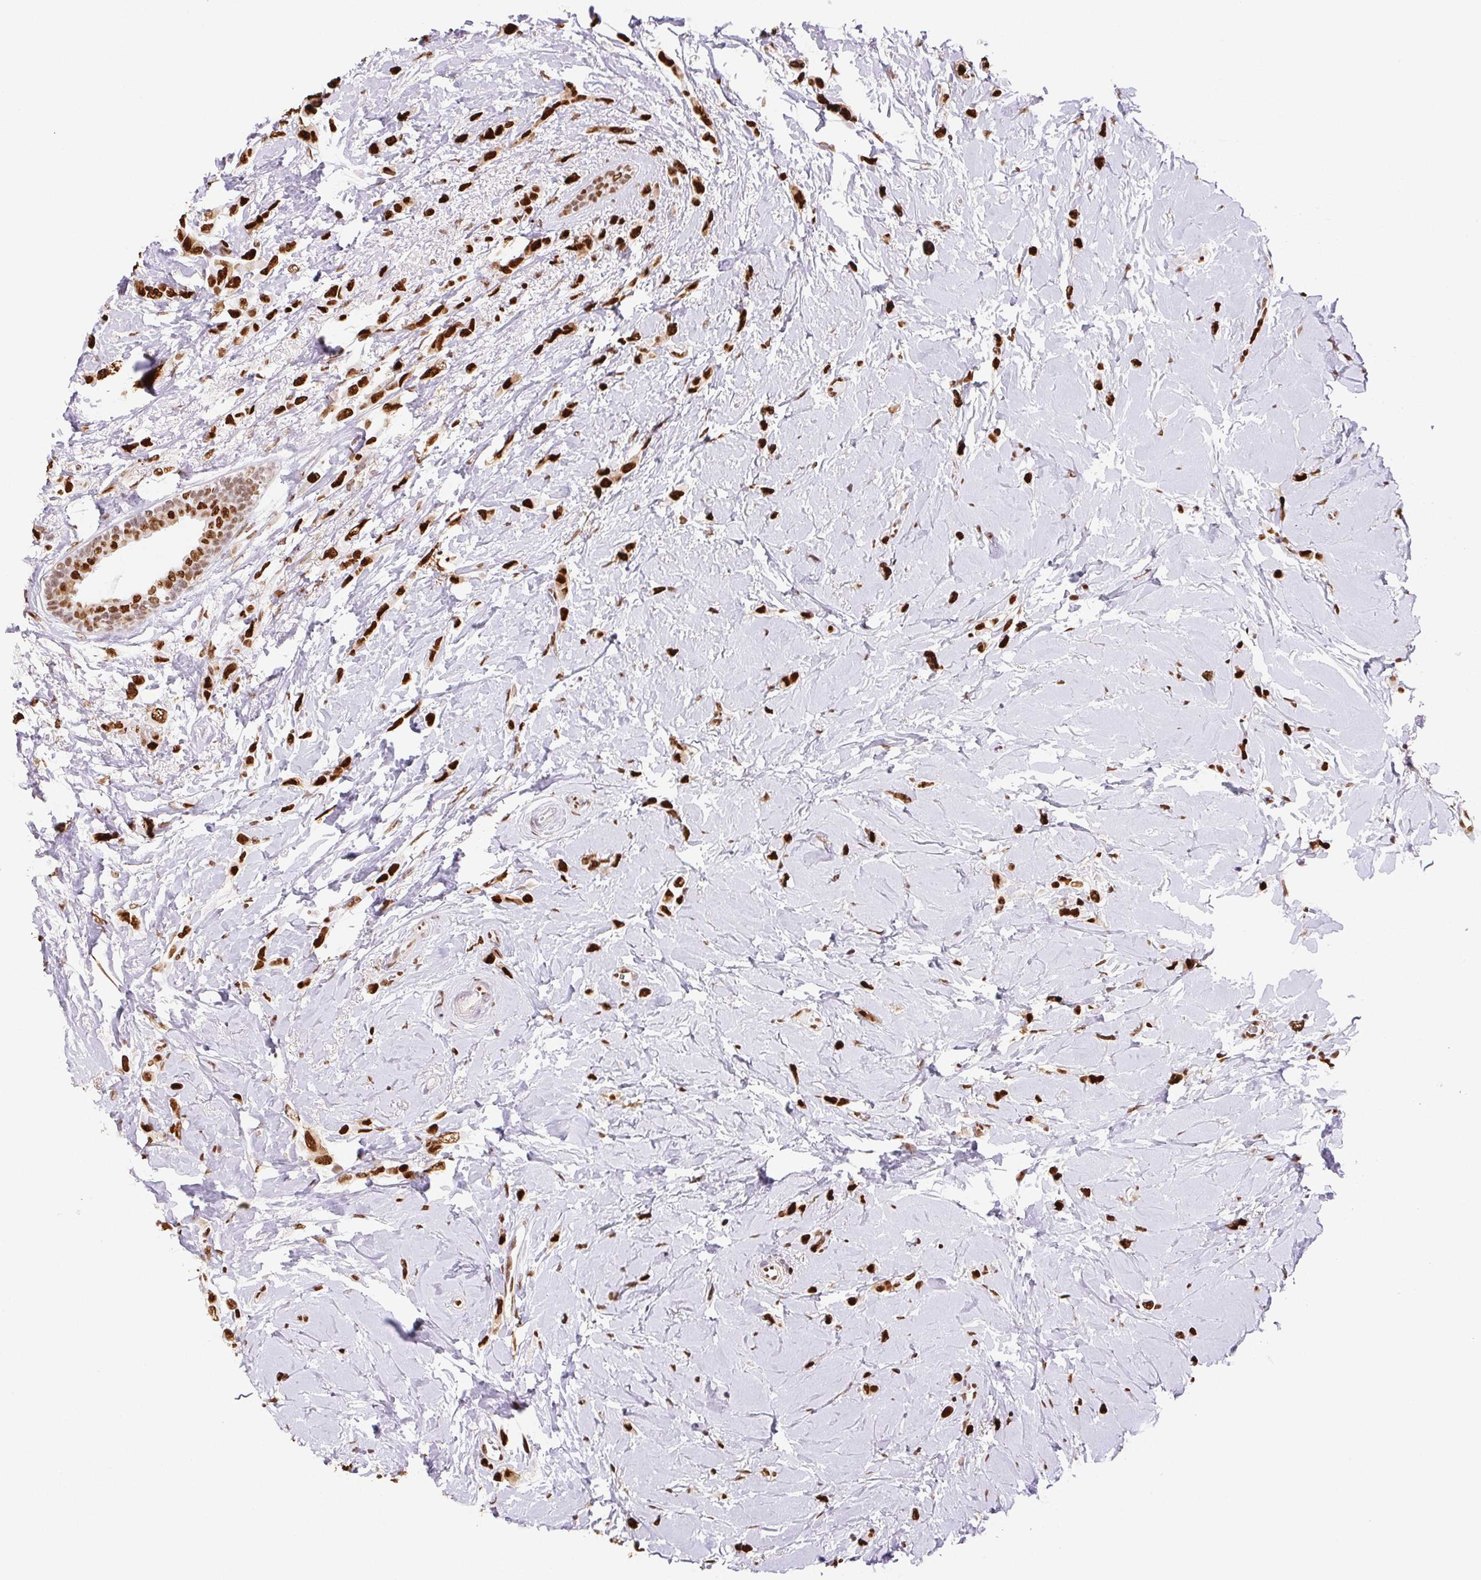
{"staining": {"intensity": "strong", "quantity": ">75%", "location": "nuclear"}, "tissue": "breast cancer", "cell_type": "Tumor cells", "image_type": "cancer", "snomed": [{"axis": "morphology", "description": "Lobular carcinoma"}, {"axis": "topography", "description": "Breast"}], "caption": "A high amount of strong nuclear staining is identified in about >75% of tumor cells in breast cancer tissue.", "gene": "SET", "patient": {"sex": "female", "age": 66}}